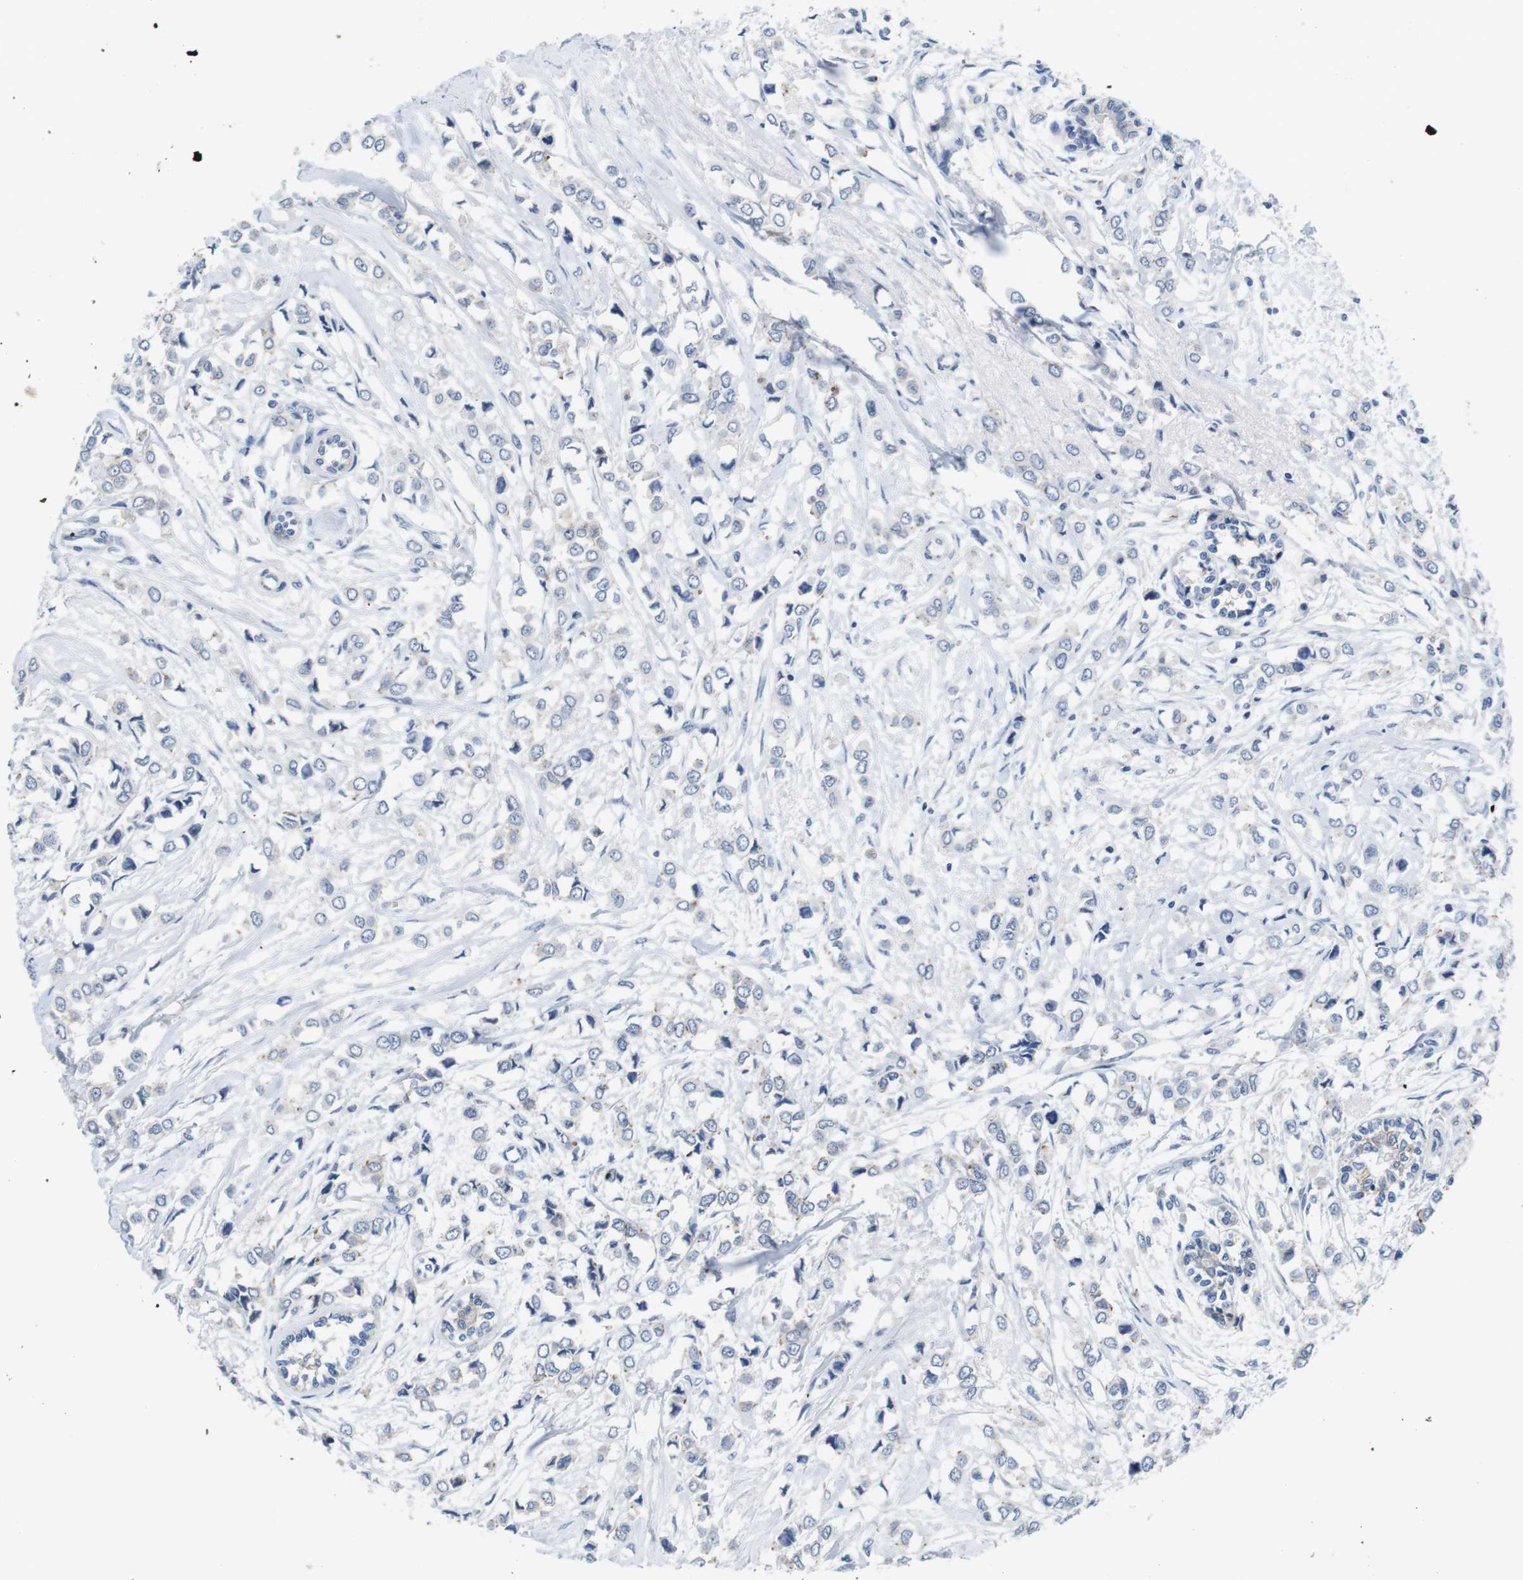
{"staining": {"intensity": "negative", "quantity": "none", "location": "none"}, "tissue": "breast cancer", "cell_type": "Tumor cells", "image_type": "cancer", "snomed": [{"axis": "morphology", "description": "Lobular carcinoma"}, {"axis": "topography", "description": "Breast"}], "caption": "An immunohistochemistry (IHC) histopathology image of lobular carcinoma (breast) is shown. There is no staining in tumor cells of lobular carcinoma (breast). Brightfield microscopy of immunohistochemistry (IHC) stained with DAB (3,3'-diaminobenzidine) (brown) and hematoxylin (blue), captured at high magnification.", "gene": "SCRIB", "patient": {"sex": "female", "age": 51}}